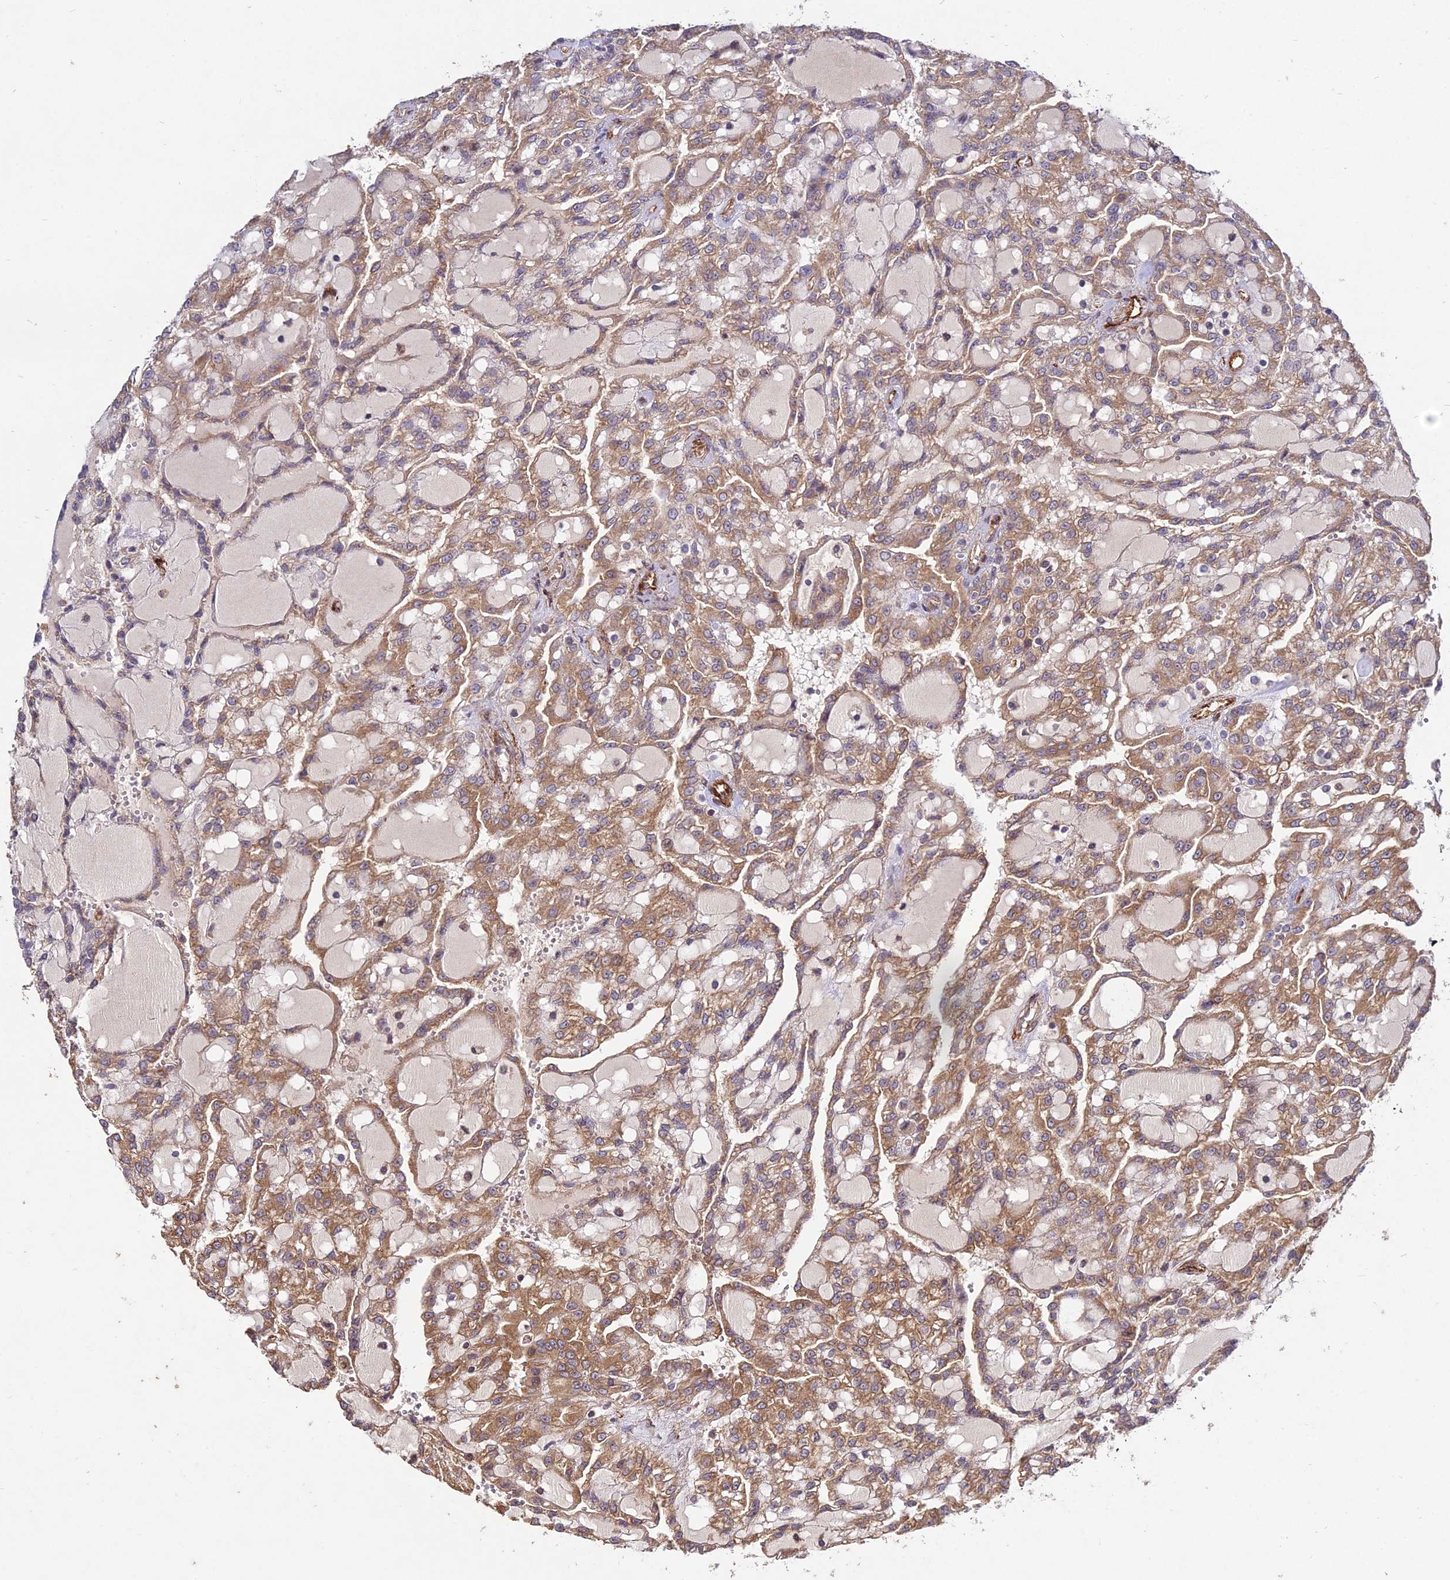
{"staining": {"intensity": "moderate", "quantity": ">75%", "location": "cytoplasmic/membranous"}, "tissue": "renal cancer", "cell_type": "Tumor cells", "image_type": "cancer", "snomed": [{"axis": "morphology", "description": "Adenocarcinoma, NOS"}, {"axis": "topography", "description": "Kidney"}], "caption": "A brown stain labels moderate cytoplasmic/membranous expression of a protein in renal adenocarcinoma tumor cells. (IHC, brightfield microscopy, high magnification).", "gene": "GRTP1", "patient": {"sex": "male", "age": 63}}